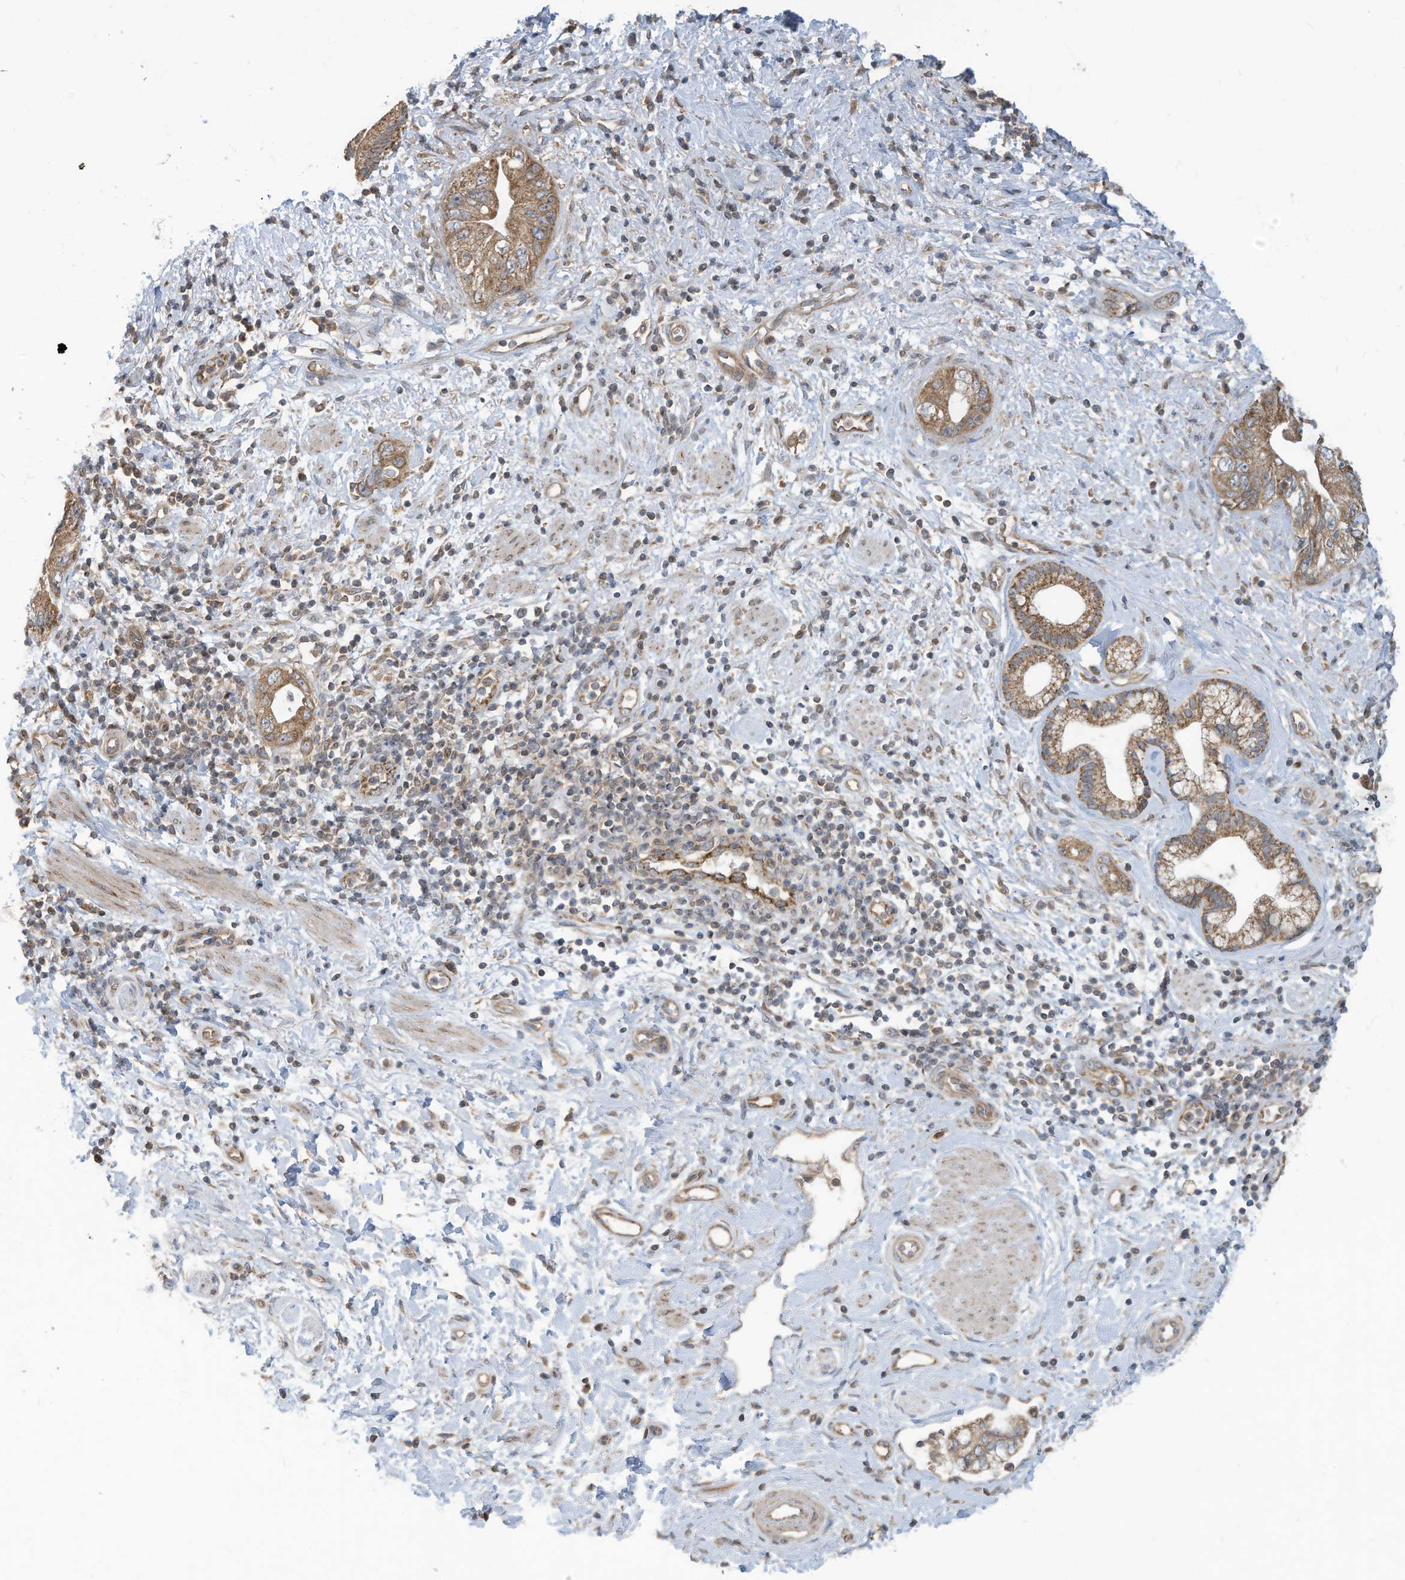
{"staining": {"intensity": "moderate", "quantity": ">75%", "location": "cytoplasmic/membranous"}, "tissue": "pancreatic cancer", "cell_type": "Tumor cells", "image_type": "cancer", "snomed": [{"axis": "morphology", "description": "Adenocarcinoma, NOS"}, {"axis": "topography", "description": "Pancreas"}], "caption": "A brown stain highlights moderate cytoplasmic/membranous positivity of a protein in human pancreatic adenocarcinoma tumor cells. The protein of interest is stained brown, and the nuclei are stained in blue (DAB (3,3'-diaminobenzidine) IHC with brightfield microscopy, high magnification).", "gene": "SCGB1D2", "patient": {"sex": "female", "age": 73}}